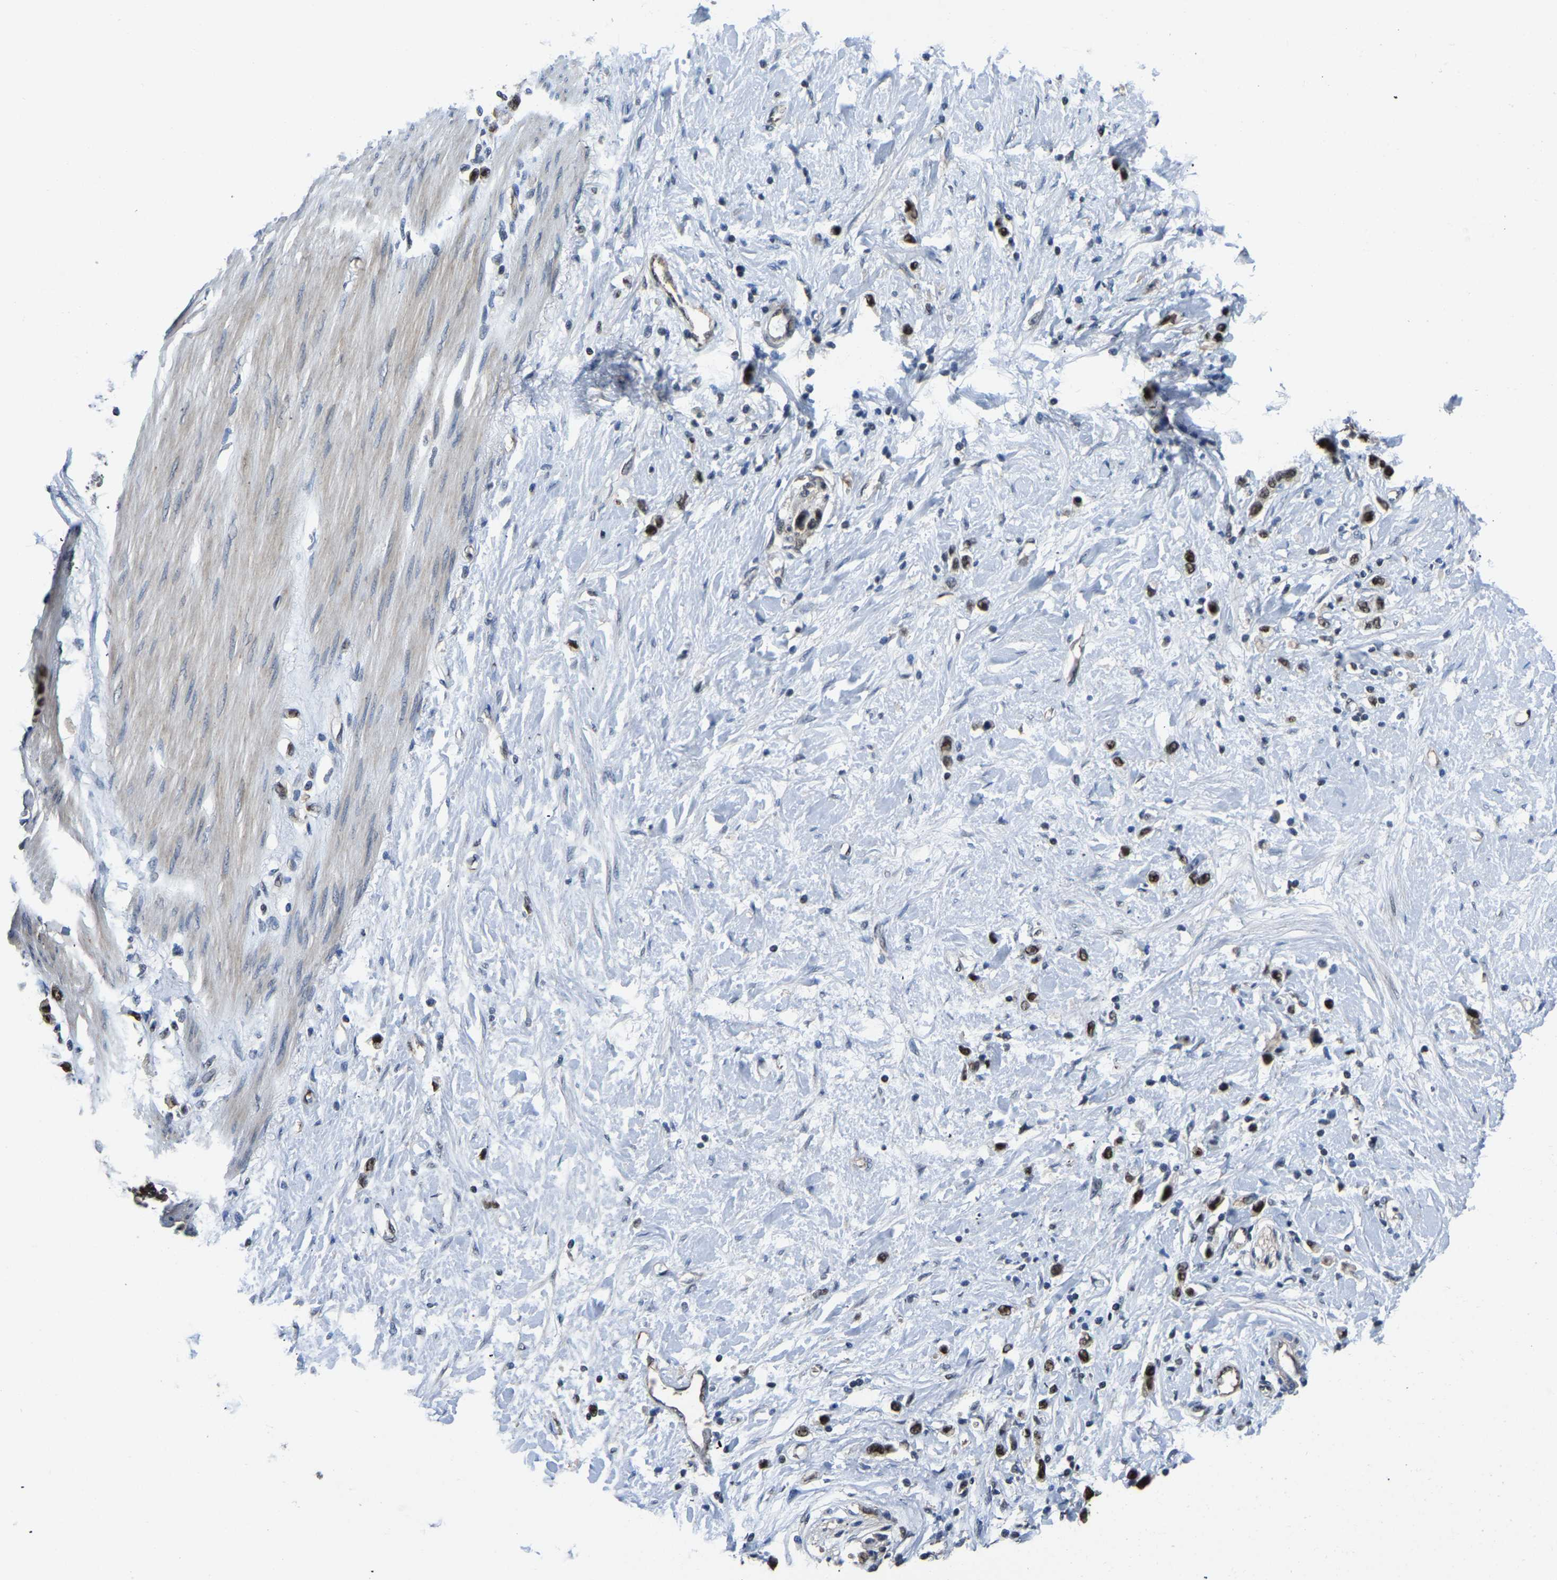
{"staining": {"intensity": "moderate", "quantity": ">75%", "location": "nuclear"}, "tissue": "stomach cancer", "cell_type": "Tumor cells", "image_type": "cancer", "snomed": [{"axis": "morphology", "description": "Adenocarcinoma, NOS"}, {"axis": "topography", "description": "Stomach"}], "caption": "Tumor cells demonstrate moderate nuclear positivity in about >75% of cells in stomach cancer (adenocarcinoma).", "gene": "DFFA", "patient": {"sex": "female", "age": 65}}